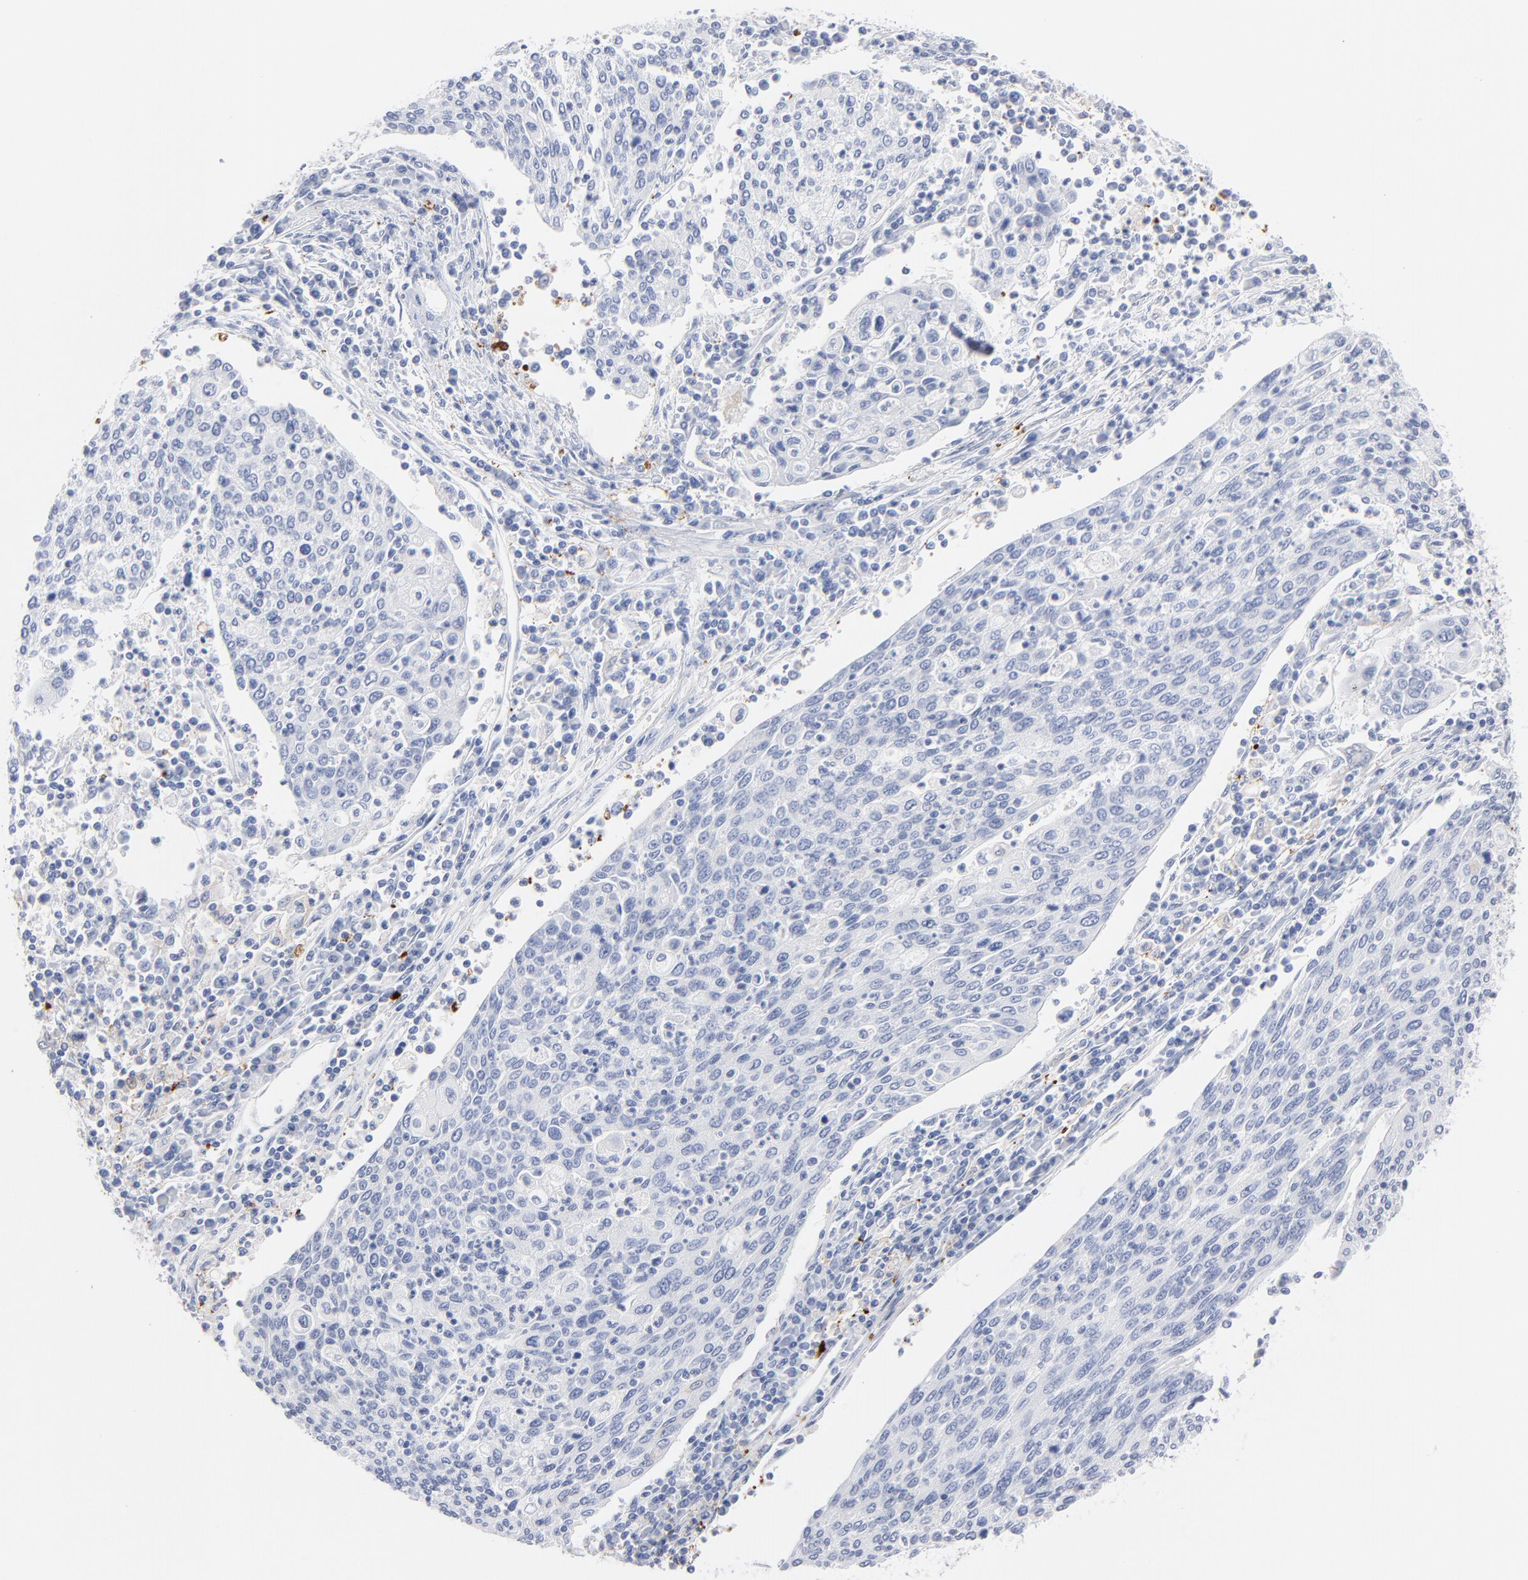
{"staining": {"intensity": "negative", "quantity": "none", "location": "none"}, "tissue": "cervical cancer", "cell_type": "Tumor cells", "image_type": "cancer", "snomed": [{"axis": "morphology", "description": "Squamous cell carcinoma, NOS"}, {"axis": "topography", "description": "Cervix"}], "caption": "A high-resolution photomicrograph shows immunohistochemistry staining of squamous cell carcinoma (cervical), which displays no significant expression in tumor cells.", "gene": "IFIT2", "patient": {"sex": "female", "age": 40}}